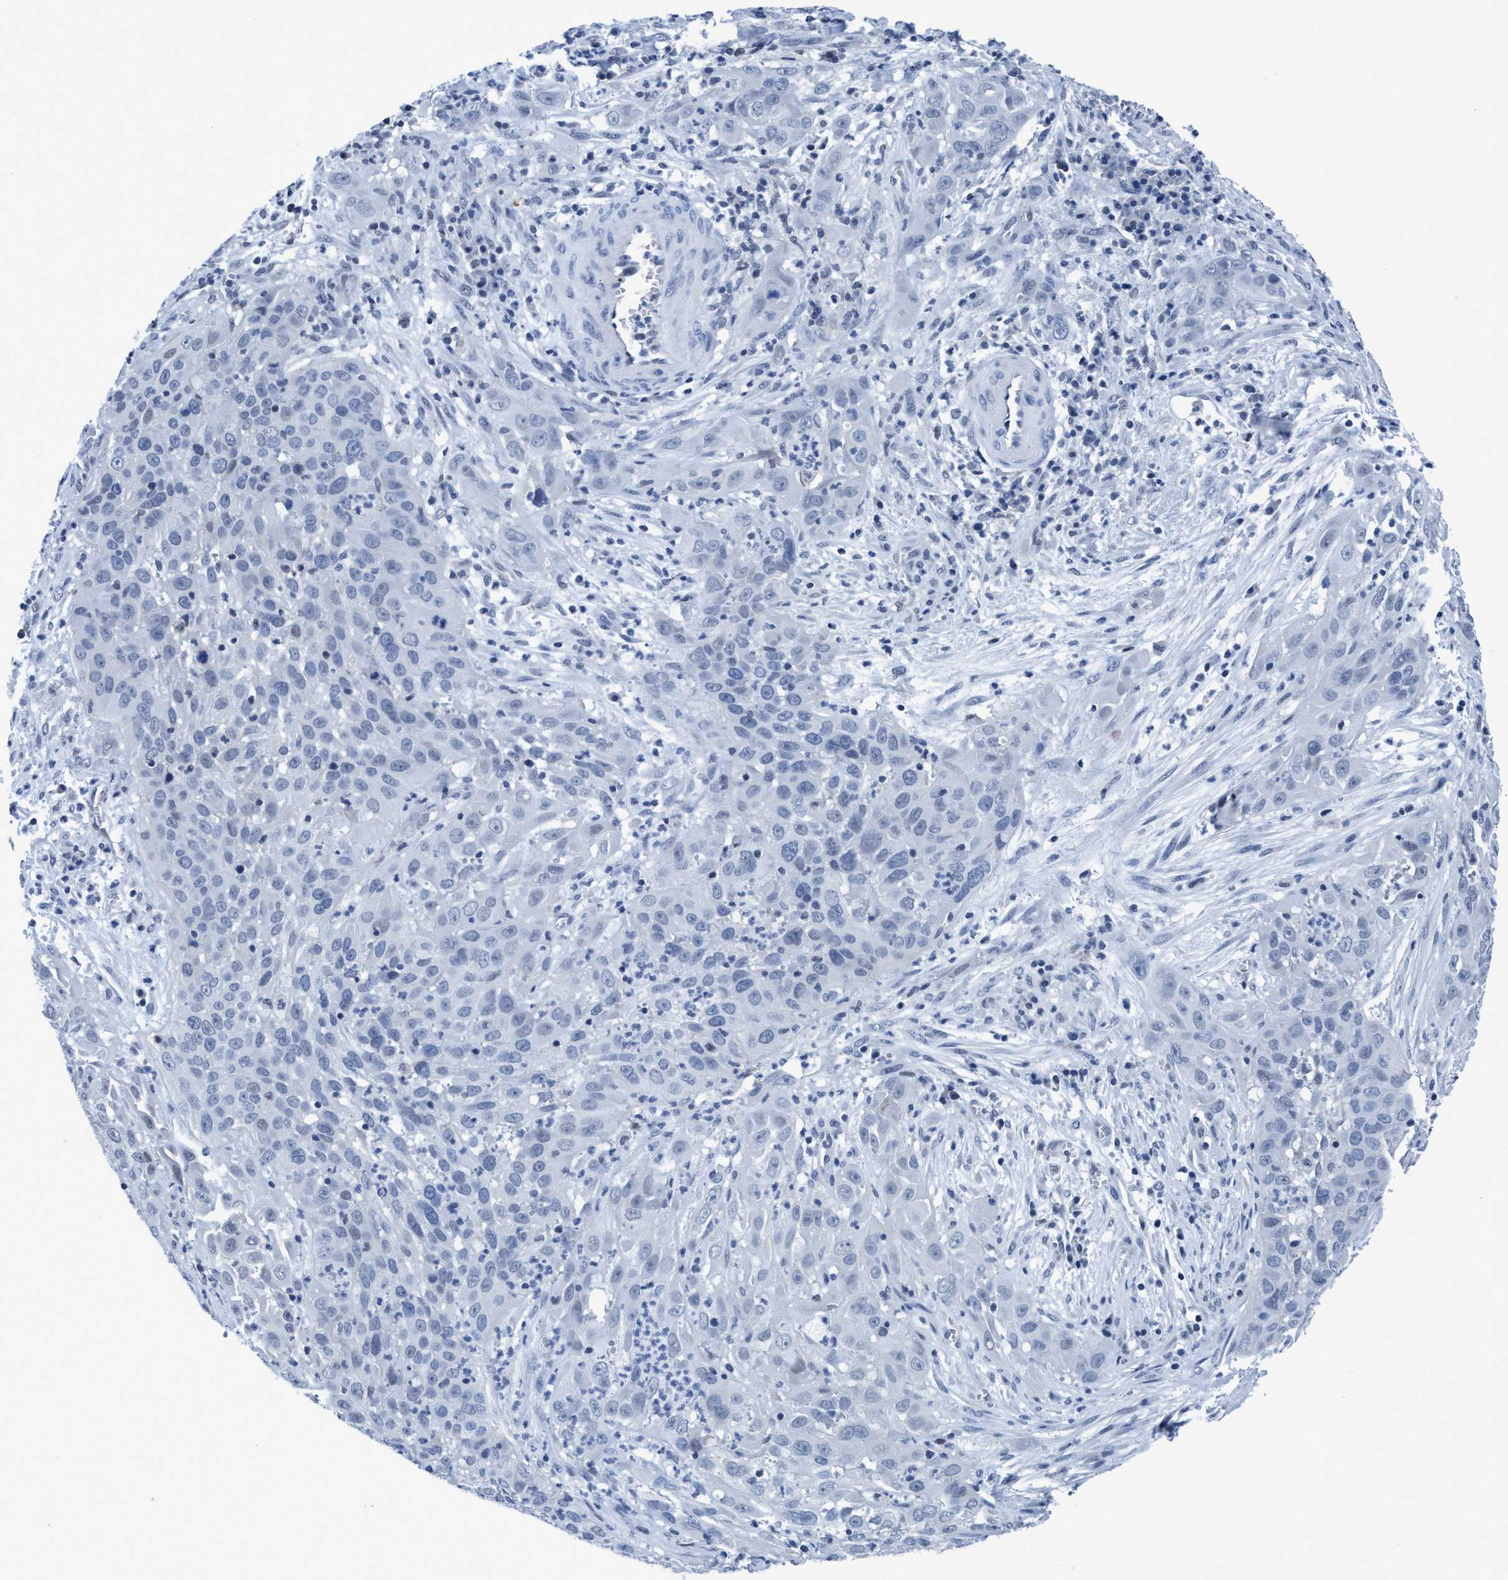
{"staining": {"intensity": "negative", "quantity": "none", "location": "none"}, "tissue": "cervical cancer", "cell_type": "Tumor cells", "image_type": "cancer", "snomed": [{"axis": "morphology", "description": "Squamous cell carcinoma, NOS"}, {"axis": "topography", "description": "Cervix"}], "caption": "A histopathology image of cervical cancer stained for a protein displays no brown staining in tumor cells.", "gene": "DNAI1", "patient": {"sex": "female", "age": 32}}